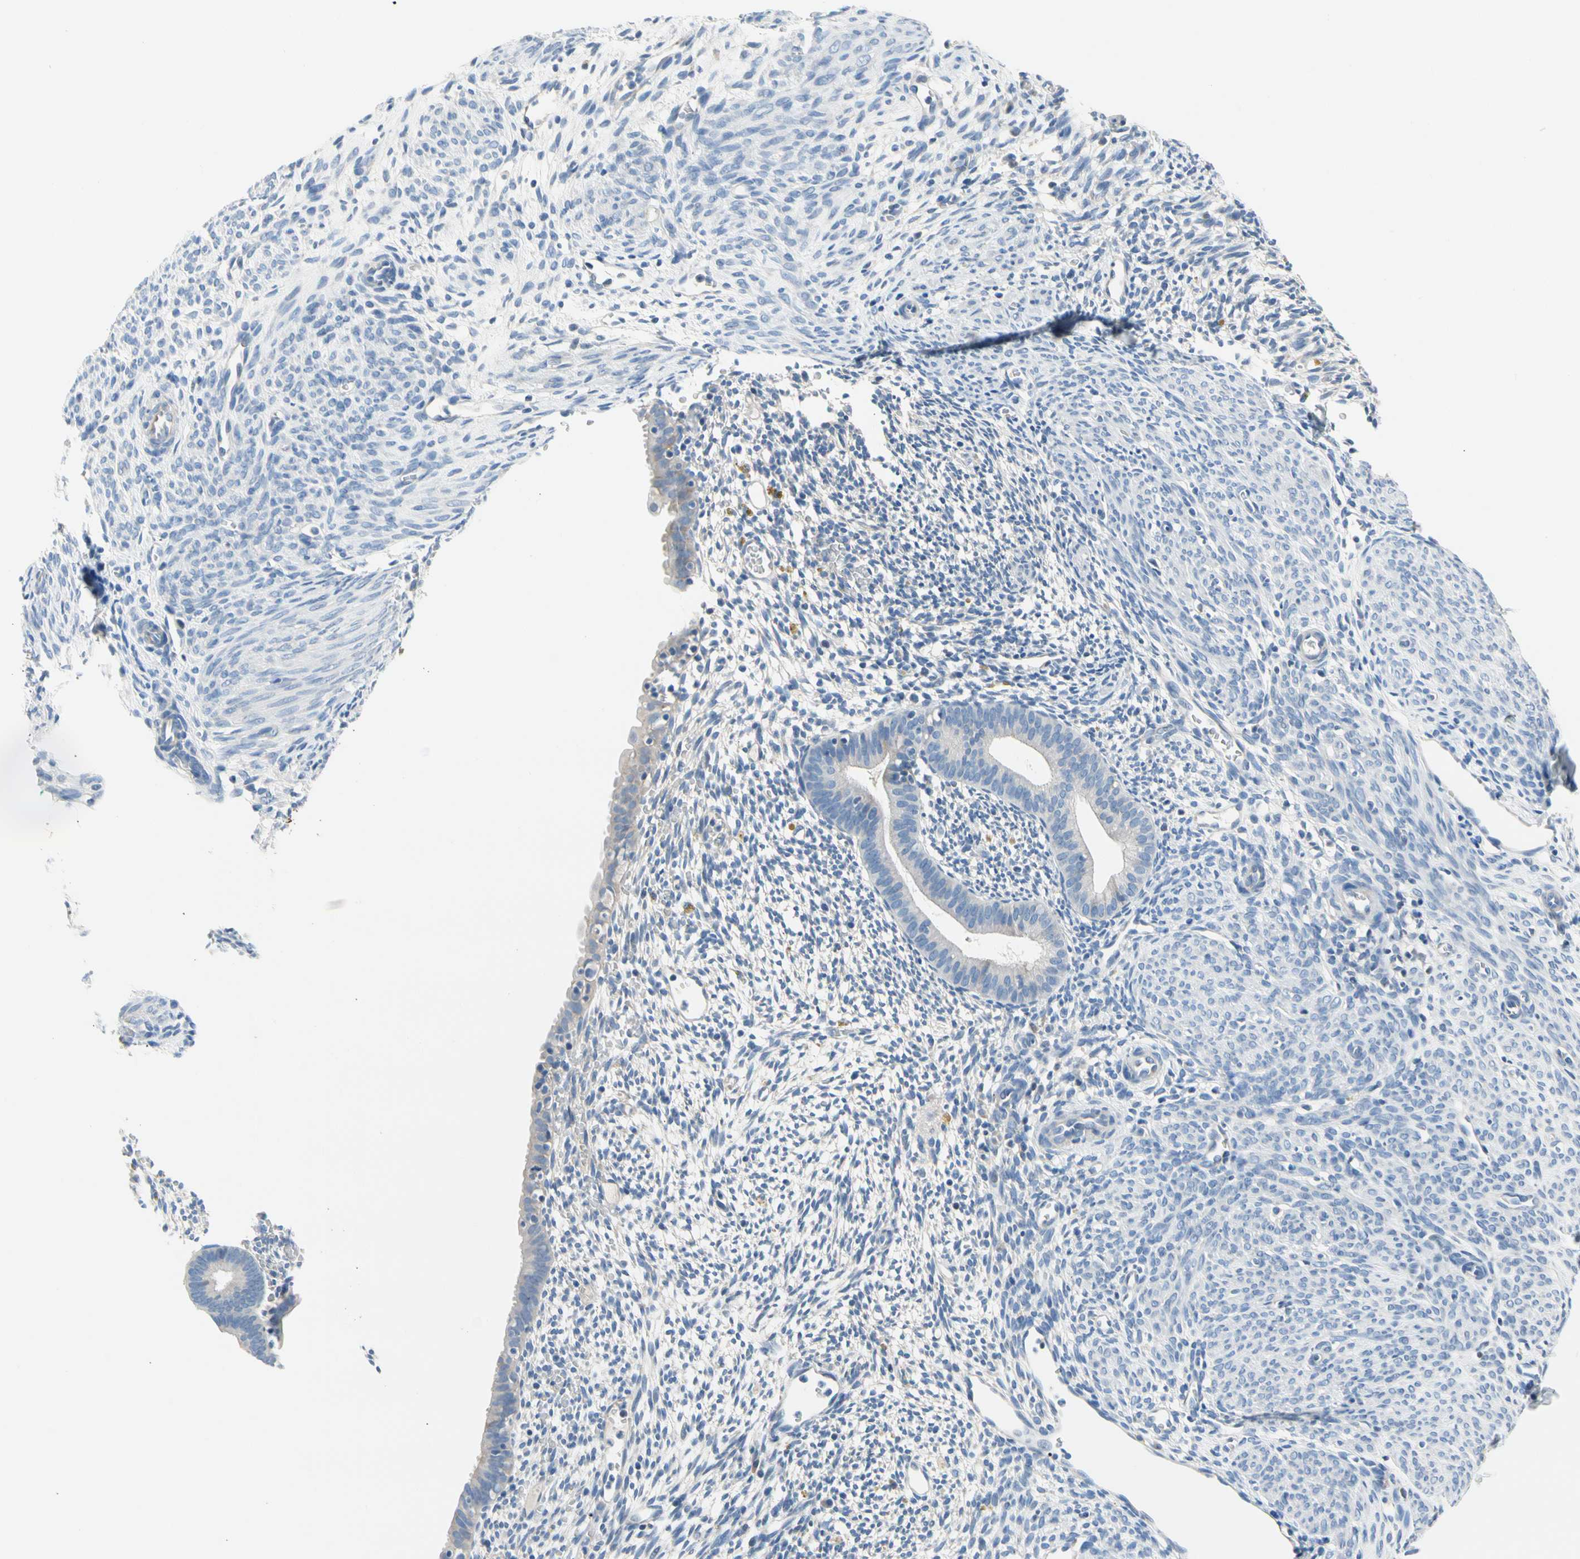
{"staining": {"intensity": "negative", "quantity": "none", "location": "none"}, "tissue": "endometrium", "cell_type": "Cells in endometrial stroma", "image_type": "normal", "snomed": [{"axis": "morphology", "description": "Normal tissue, NOS"}, {"axis": "morphology", "description": "Atrophy, NOS"}, {"axis": "topography", "description": "Uterus"}, {"axis": "topography", "description": "Endometrium"}], "caption": "Cells in endometrial stroma show no significant positivity in unremarkable endometrium. Nuclei are stained in blue.", "gene": "CA14", "patient": {"sex": "female", "age": 68}}